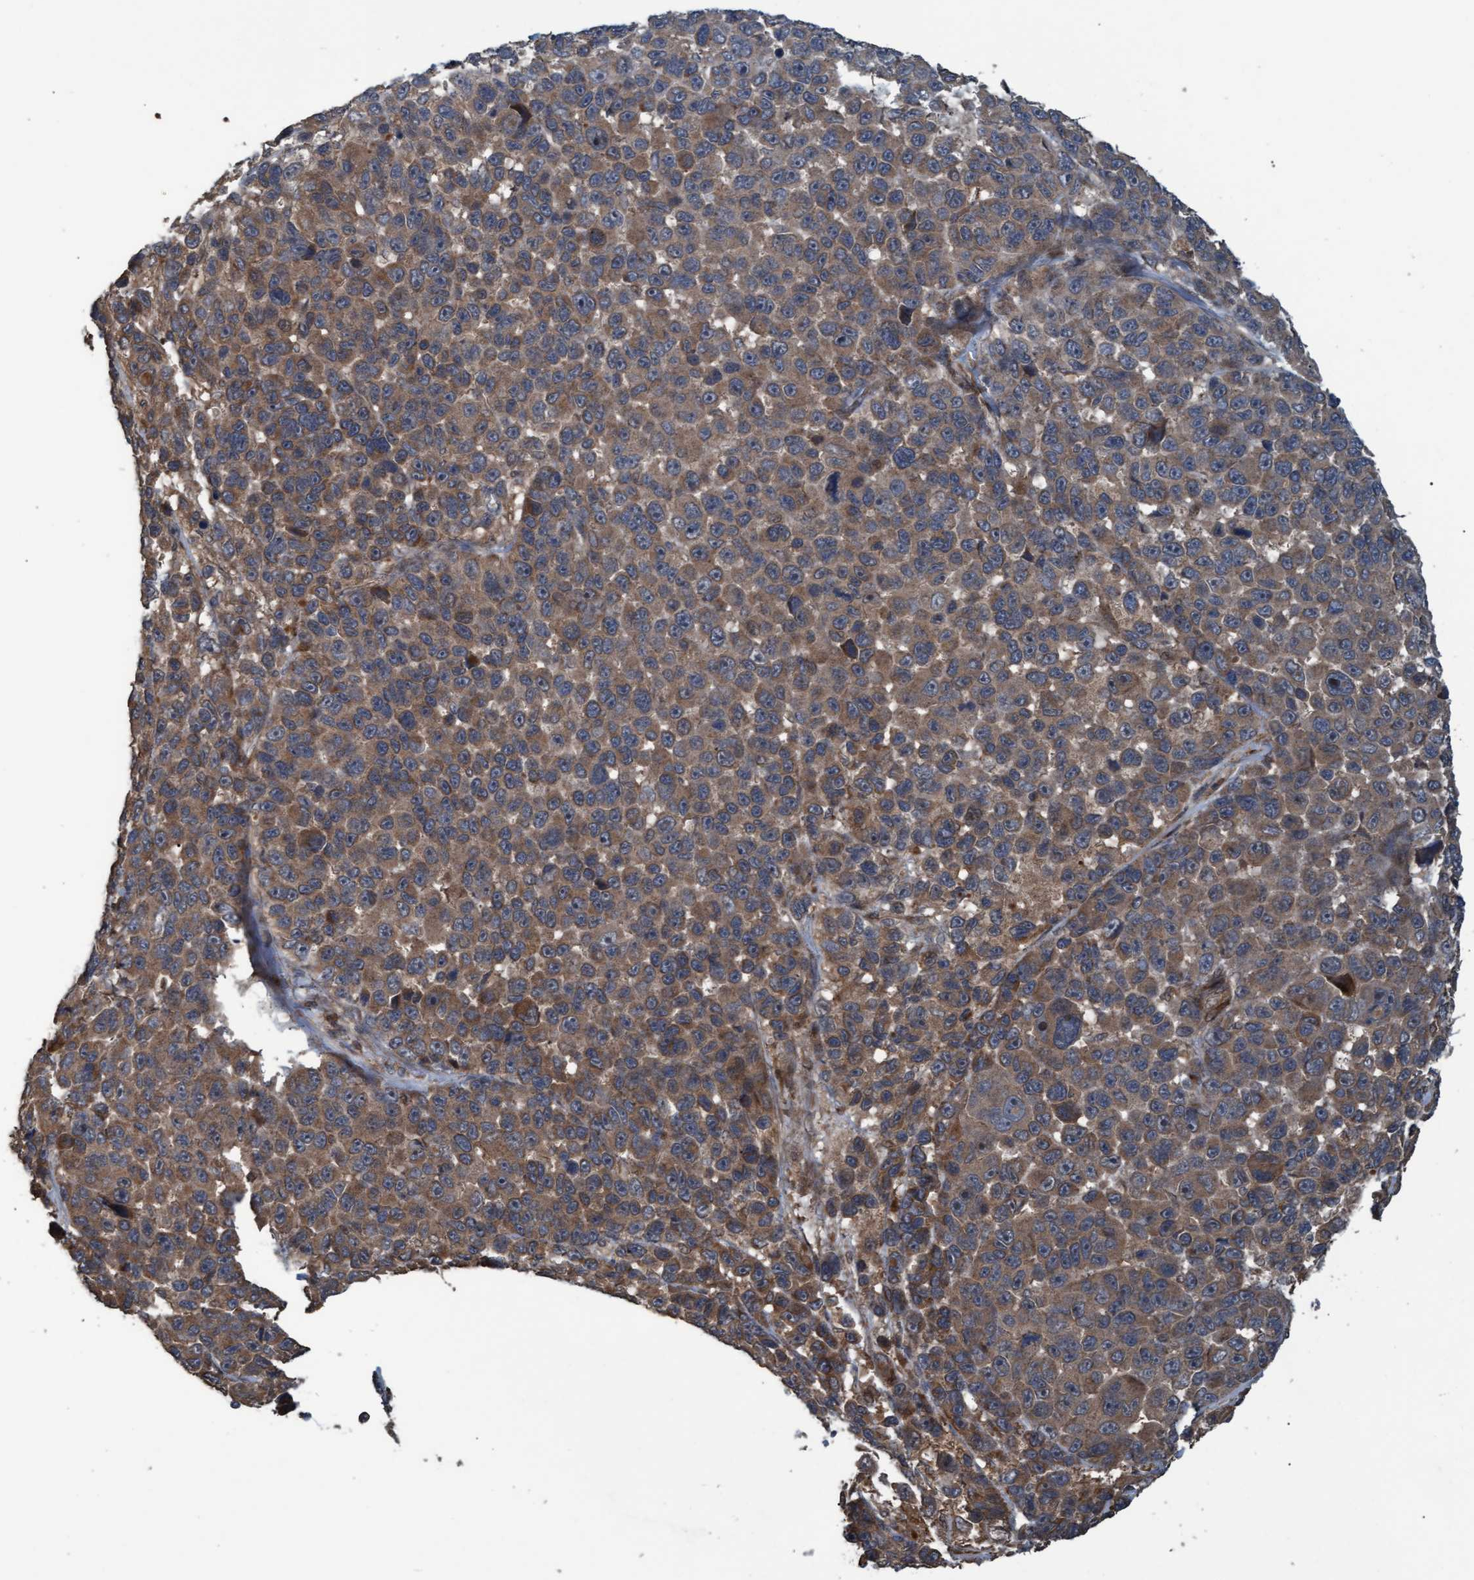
{"staining": {"intensity": "moderate", "quantity": ">75%", "location": "cytoplasmic/membranous"}, "tissue": "melanoma", "cell_type": "Tumor cells", "image_type": "cancer", "snomed": [{"axis": "morphology", "description": "Malignant melanoma, NOS"}, {"axis": "topography", "description": "Skin"}], "caption": "Immunohistochemistry (IHC) of melanoma reveals medium levels of moderate cytoplasmic/membranous staining in approximately >75% of tumor cells.", "gene": "GGT6", "patient": {"sex": "male", "age": 53}}